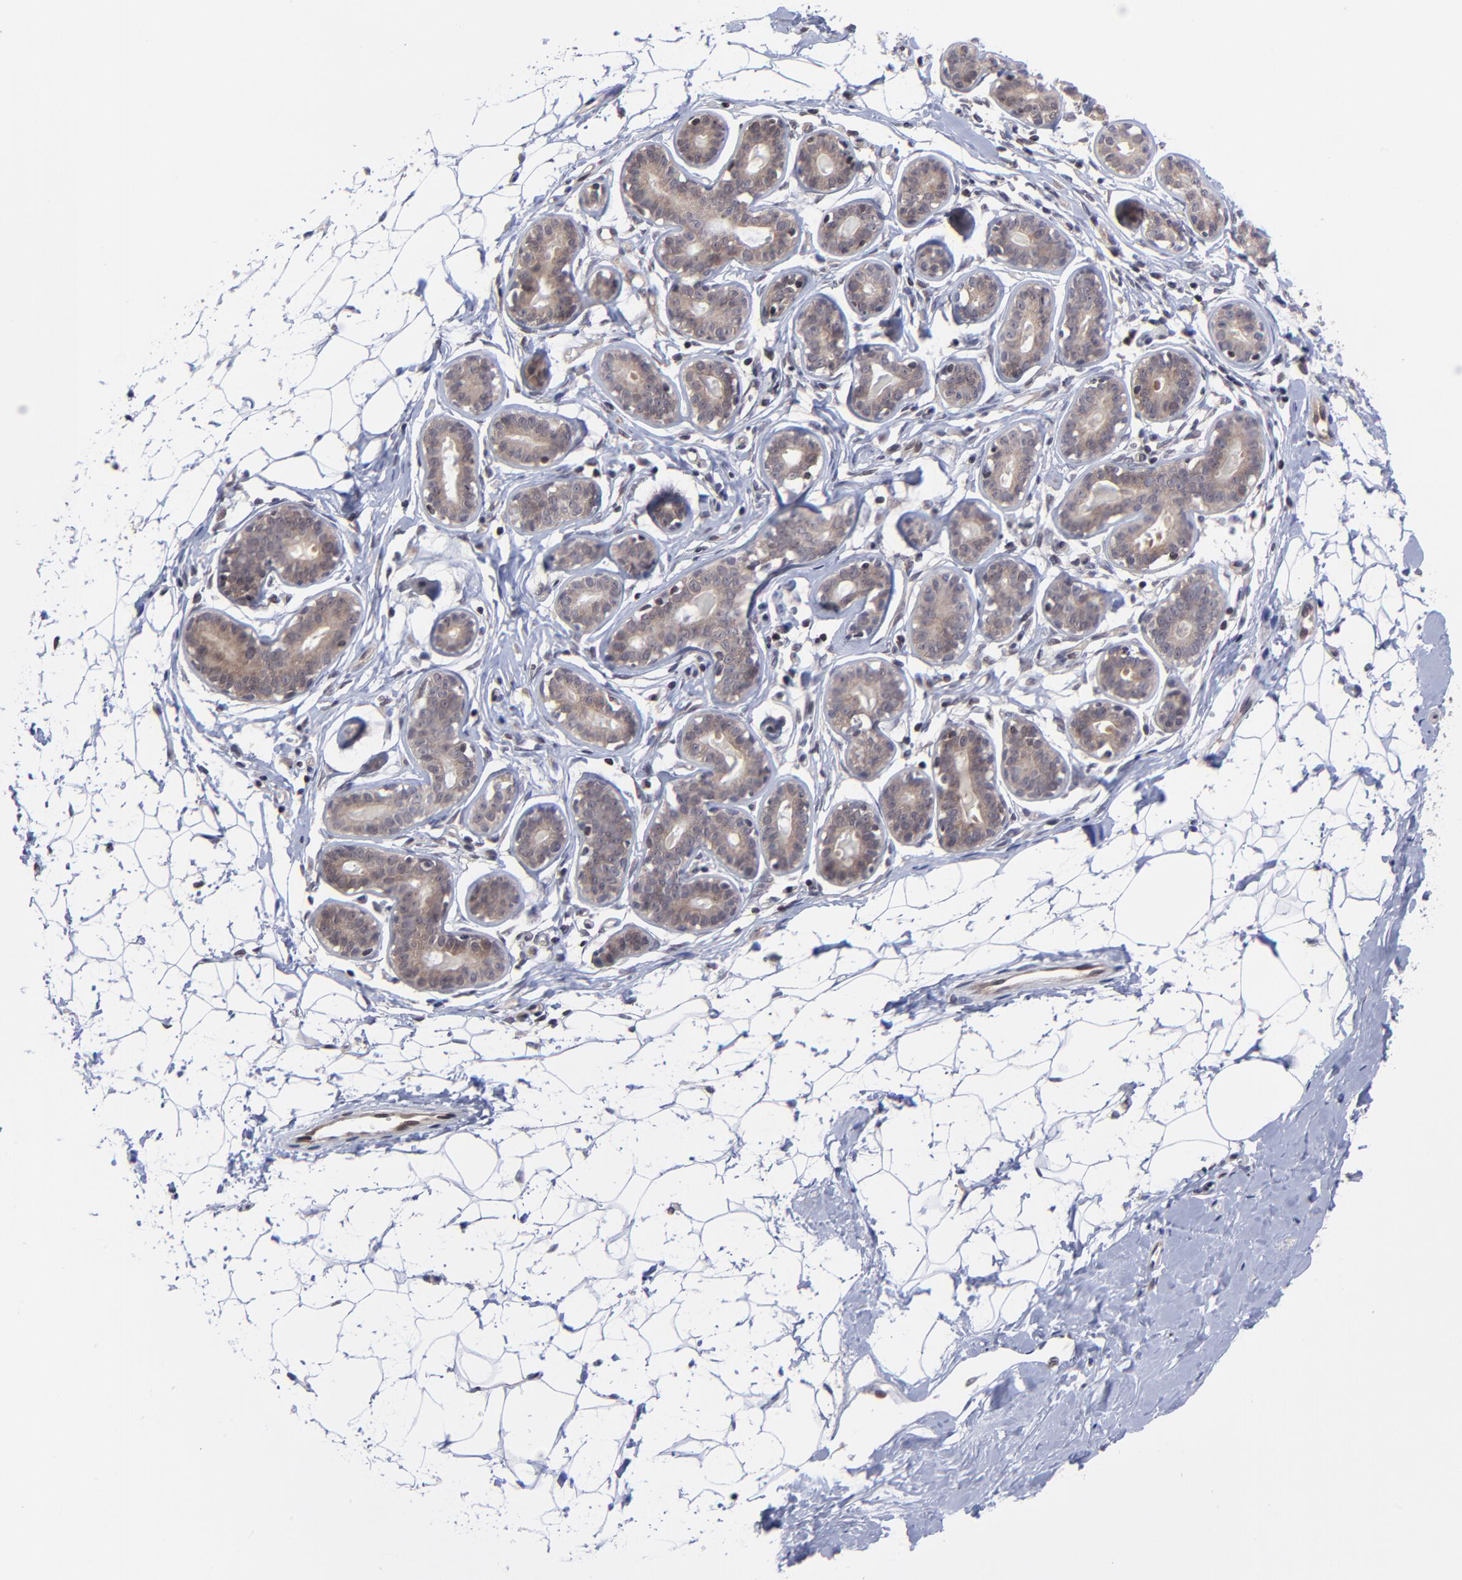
{"staining": {"intensity": "negative", "quantity": "none", "location": "none"}, "tissue": "breast", "cell_type": "Adipocytes", "image_type": "normal", "snomed": [{"axis": "morphology", "description": "Normal tissue, NOS"}, {"axis": "topography", "description": "Breast"}], "caption": "IHC image of unremarkable breast stained for a protein (brown), which displays no positivity in adipocytes. Nuclei are stained in blue.", "gene": "UBE2L6", "patient": {"sex": "female", "age": 22}}